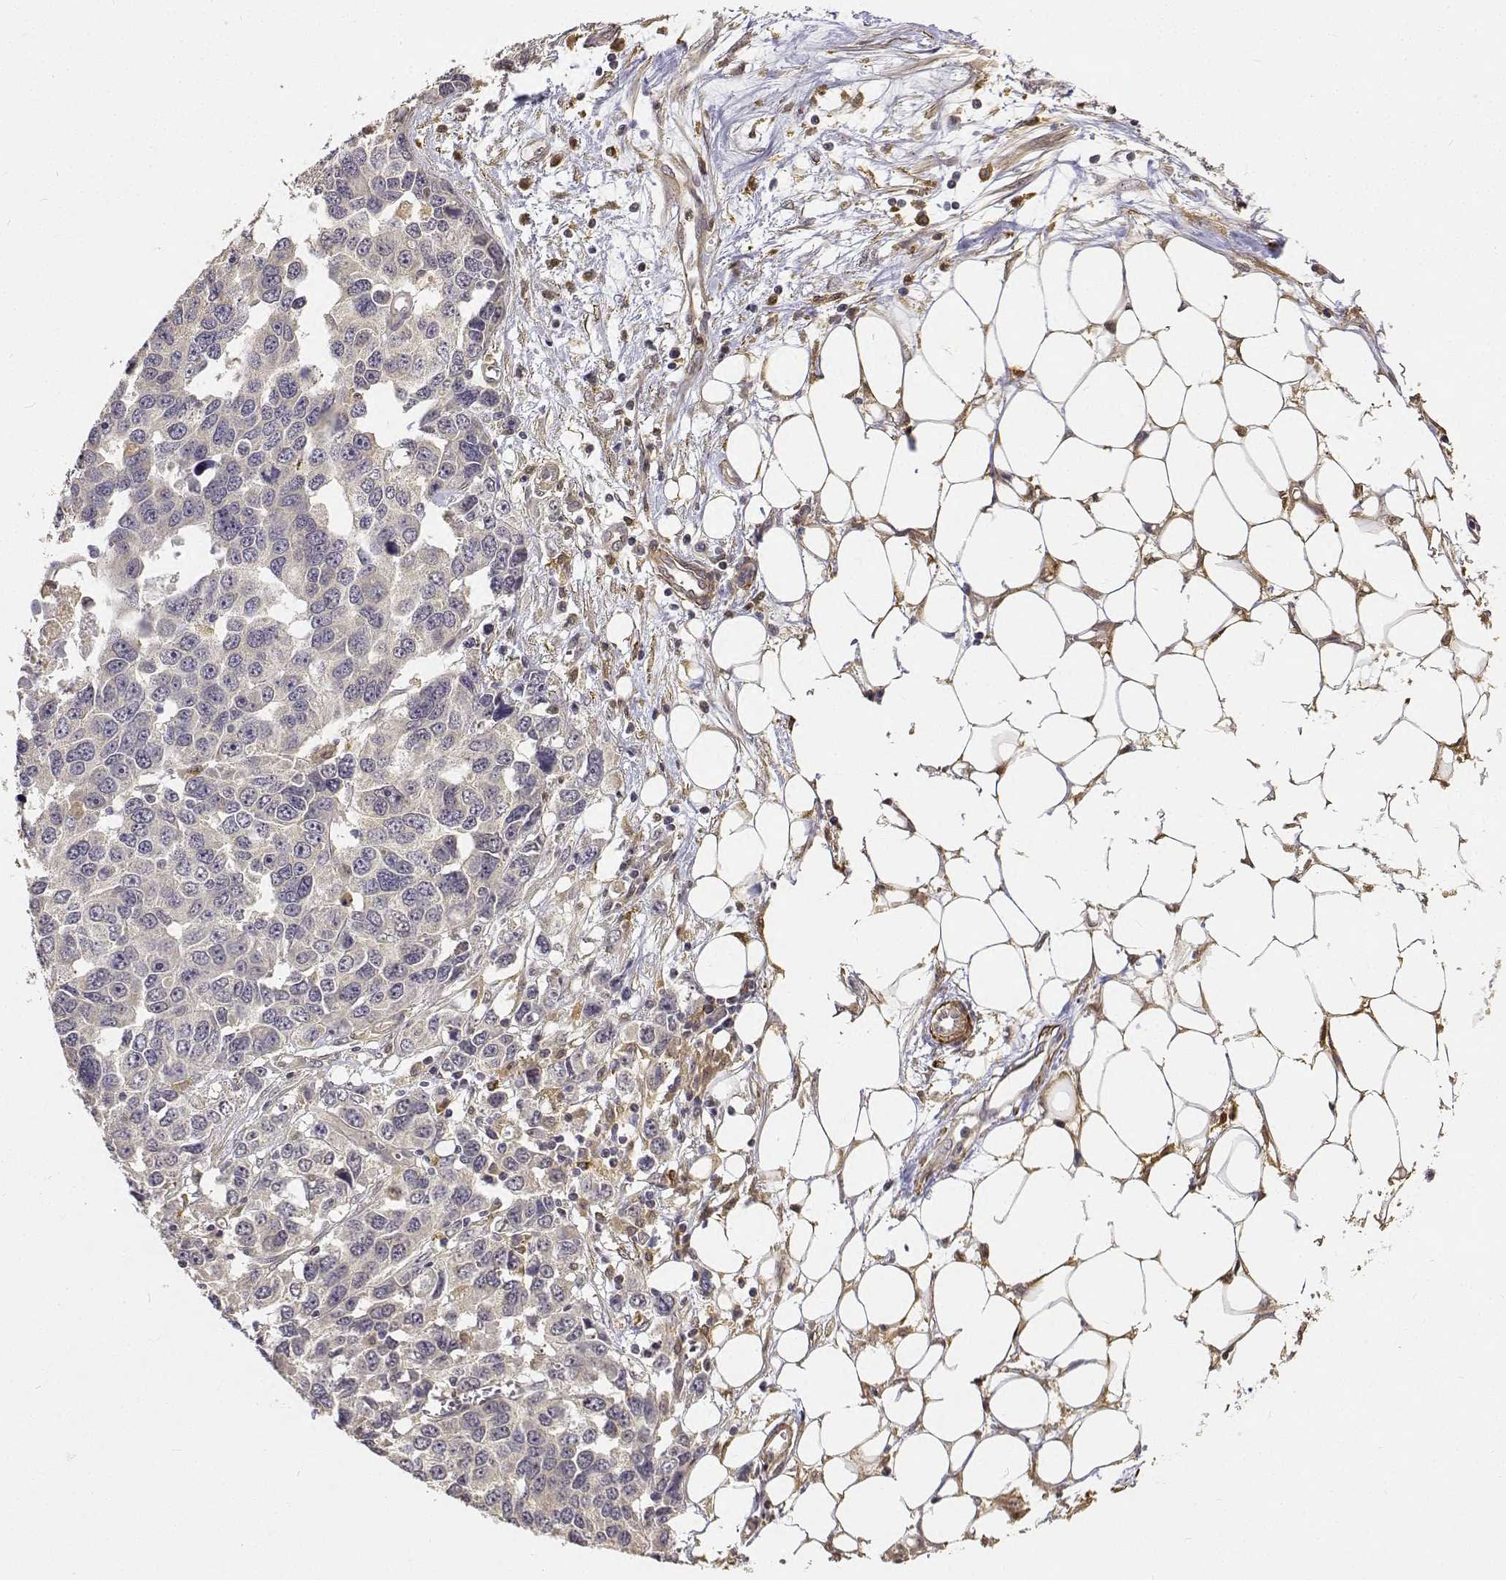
{"staining": {"intensity": "negative", "quantity": "none", "location": "none"}, "tissue": "ovarian cancer", "cell_type": "Tumor cells", "image_type": "cancer", "snomed": [{"axis": "morphology", "description": "Cystadenocarcinoma, serous, NOS"}, {"axis": "topography", "description": "Ovary"}], "caption": "Immunohistochemical staining of ovarian serous cystadenocarcinoma exhibits no significant expression in tumor cells.", "gene": "PCID2", "patient": {"sex": "female", "age": 76}}